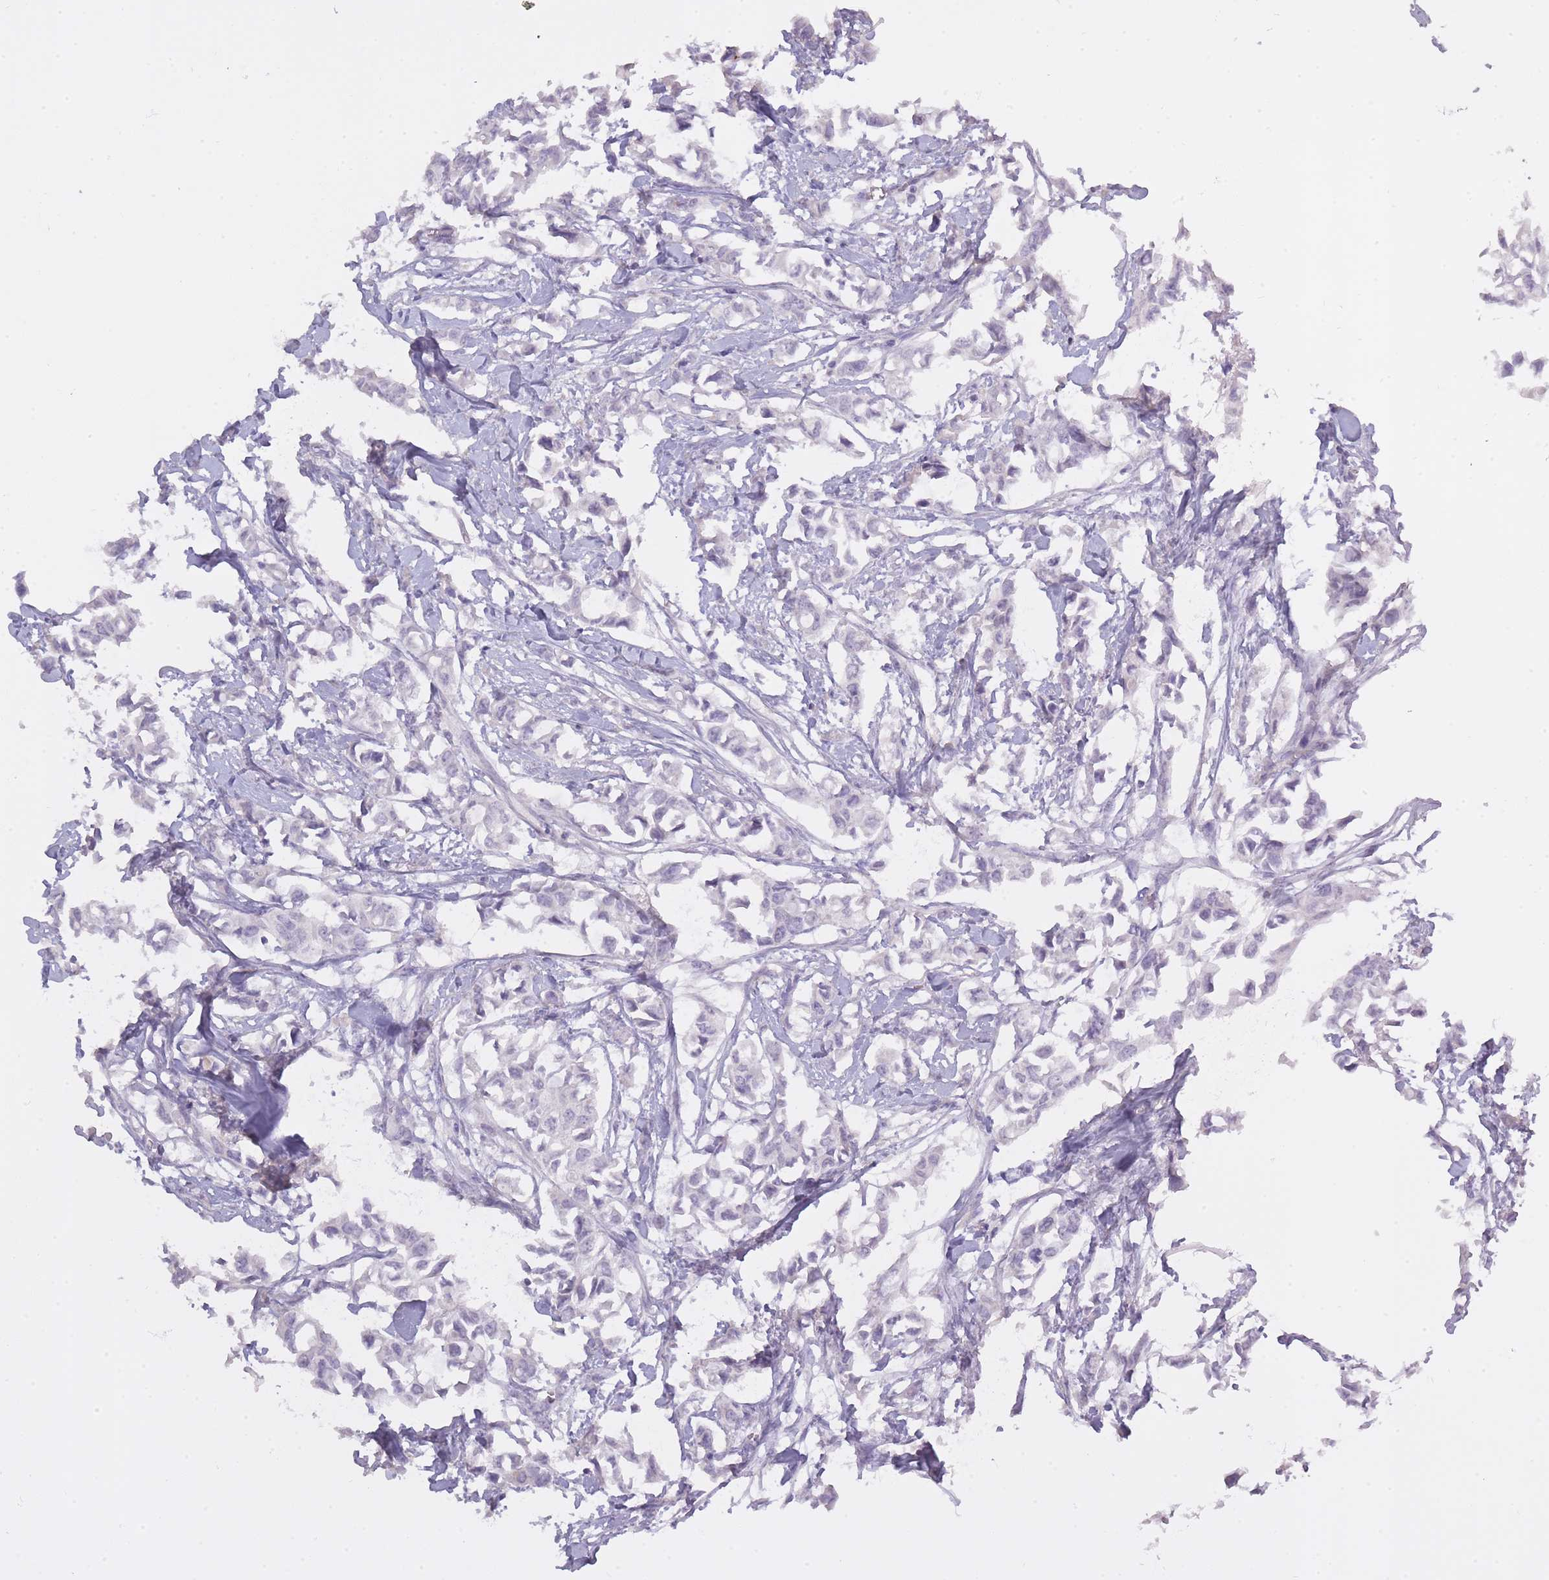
{"staining": {"intensity": "negative", "quantity": "none", "location": "none"}, "tissue": "breast cancer", "cell_type": "Tumor cells", "image_type": "cancer", "snomed": [{"axis": "morphology", "description": "Duct carcinoma"}, {"axis": "topography", "description": "Breast"}], "caption": "A histopathology image of human breast cancer (invasive ductal carcinoma) is negative for staining in tumor cells.", "gene": "BDKRB2", "patient": {"sex": "female", "age": 41}}